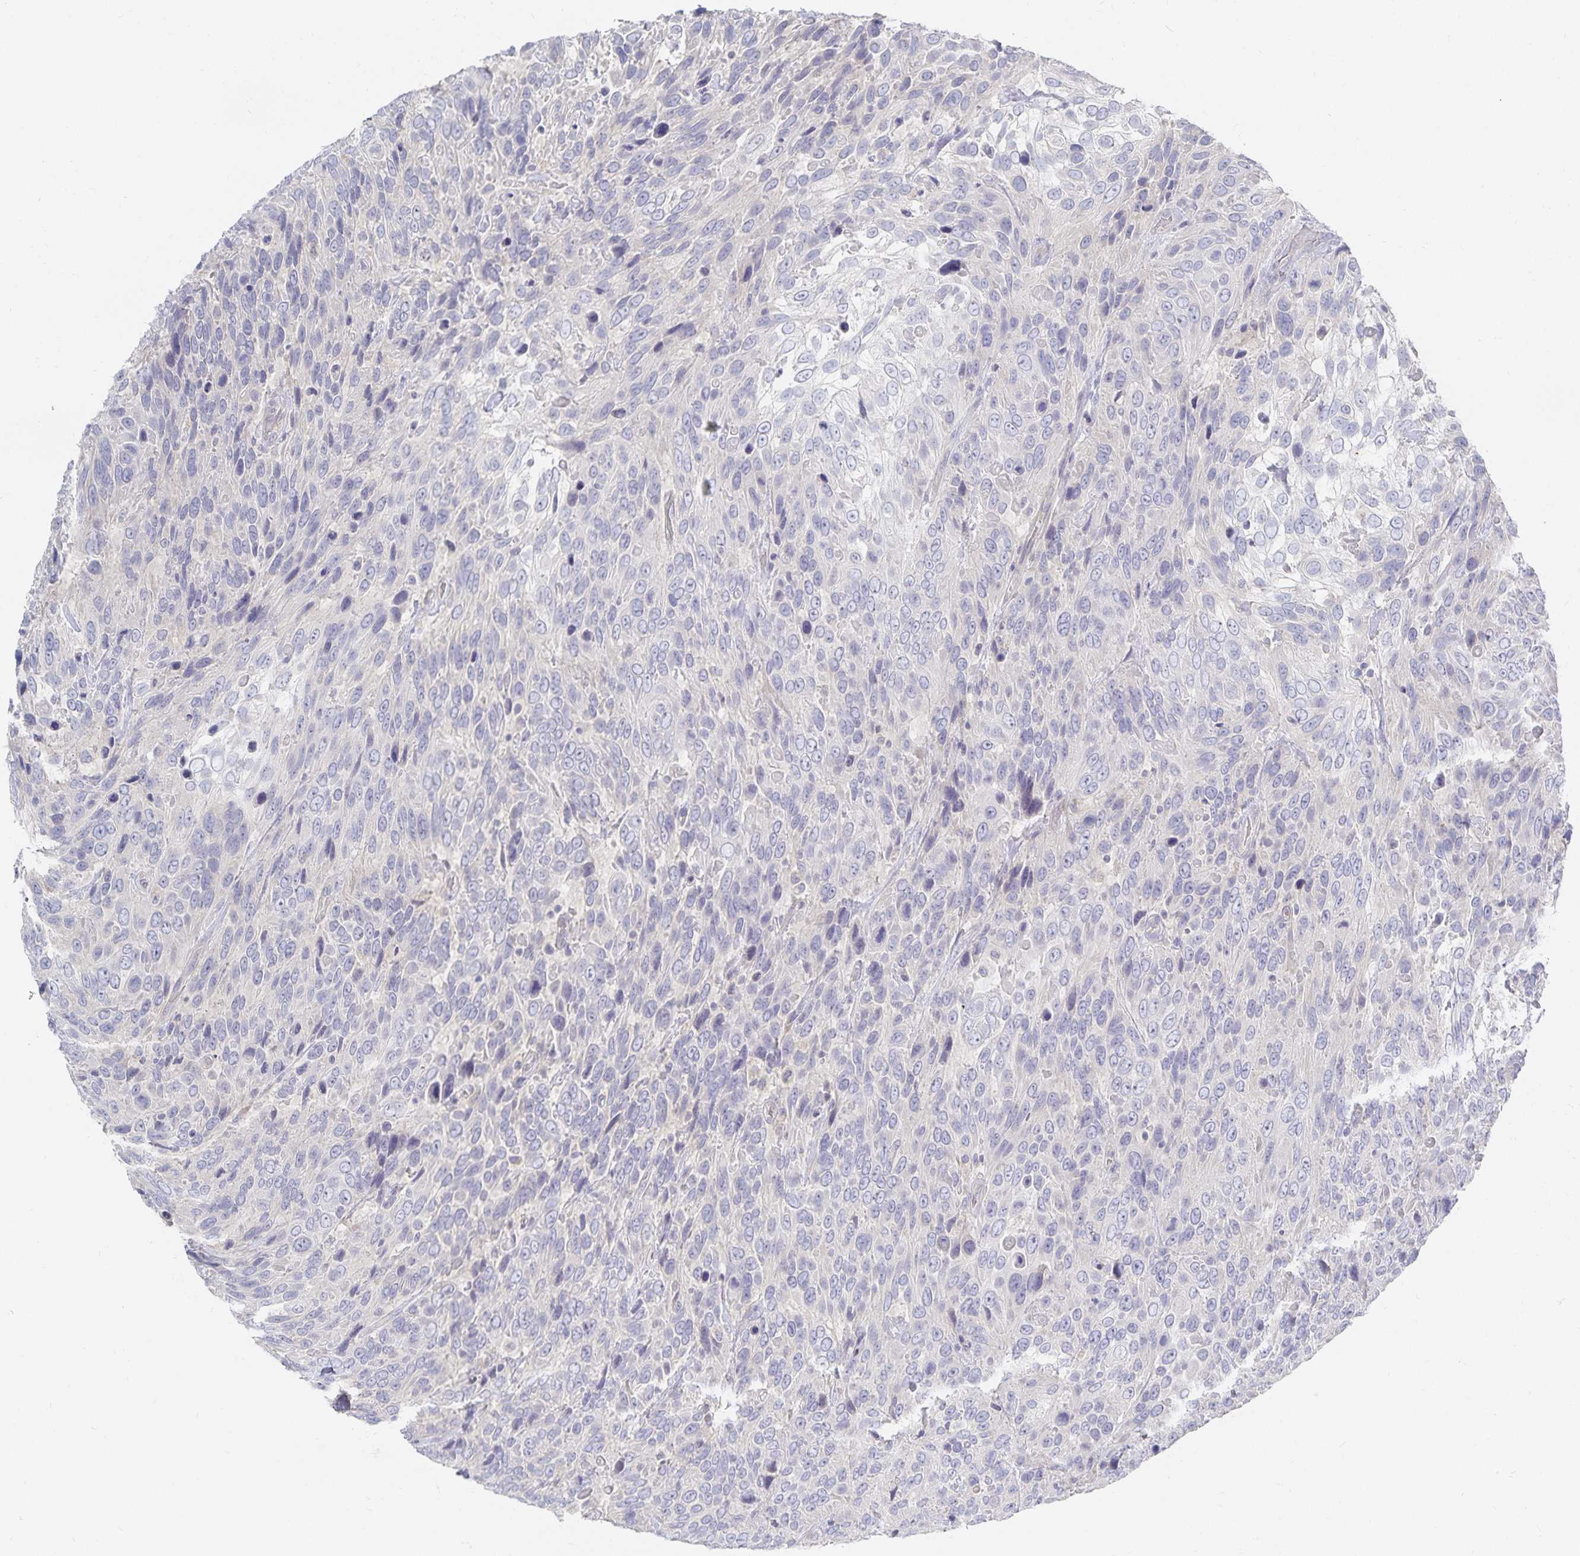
{"staining": {"intensity": "negative", "quantity": "none", "location": "none"}, "tissue": "urothelial cancer", "cell_type": "Tumor cells", "image_type": "cancer", "snomed": [{"axis": "morphology", "description": "Urothelial carcinoma, High grade"}, {"axis": "topography", "description": "Urinary bladder"}], "caption": "IHC of human urothelial cancer exhibits no positivity in tumor cells.", "gene": "DNAH9", "patient": {"sex": "female", "age": 70}}